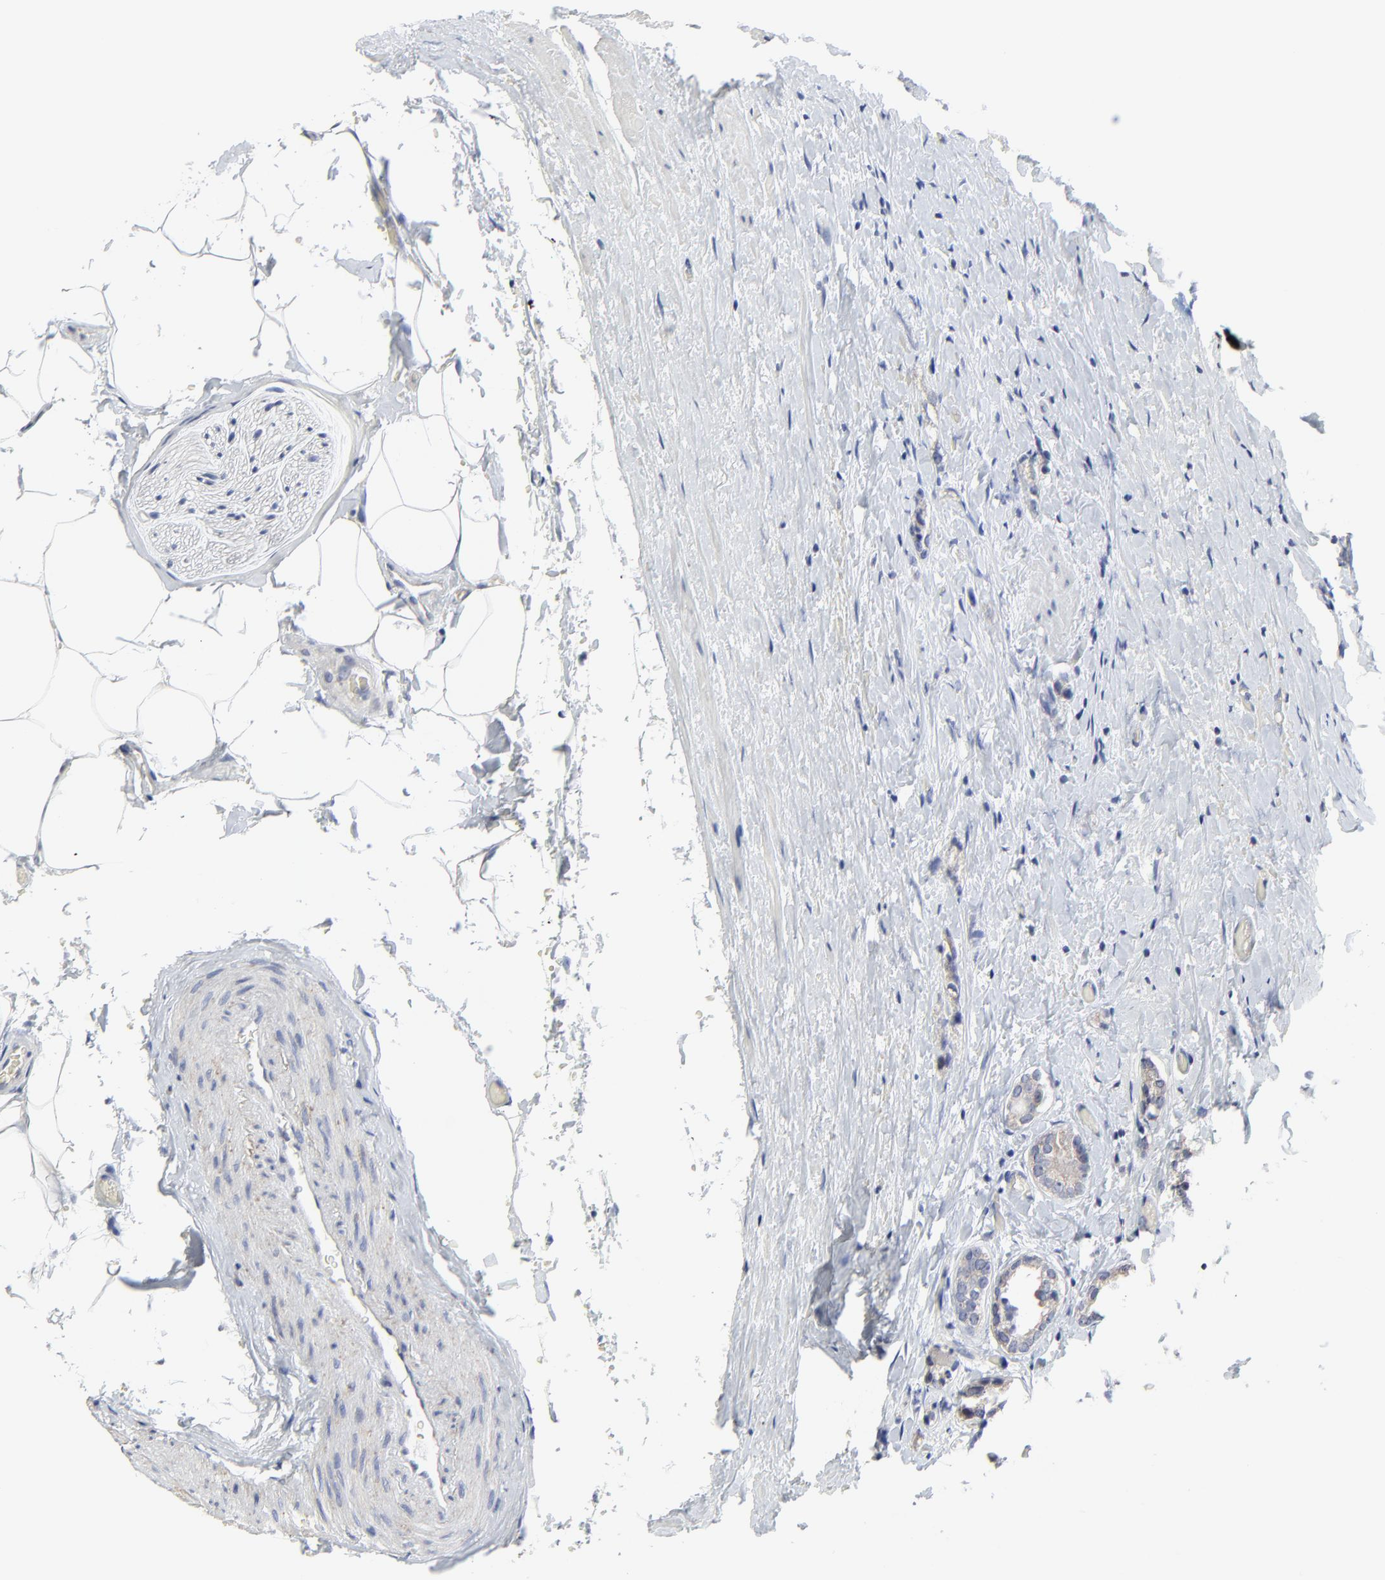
{"staining": {"intensity": "weak", "quantity": ">75%", "location": "cytoplasmic/membranous"}, "tissue": "prostate cancer", "cell_type": "Tumor cells", "image_type": "cancer", "snomed": [{"axis": "morphology", "description": "Adenocarcinoma, Medium grade"}, {"axis": "topography", "description": "Prostate"}], "caption": "Prostate cancer tissue displays weak cytoplasmic/membranous staining in about >75% of tumor cells, visualized by immunohistochemistry. (Brightfield microscopy of DAB IHC at high magnification).", "gene": "DHRSX", "patient": {"sex": "male", "age": 59}}